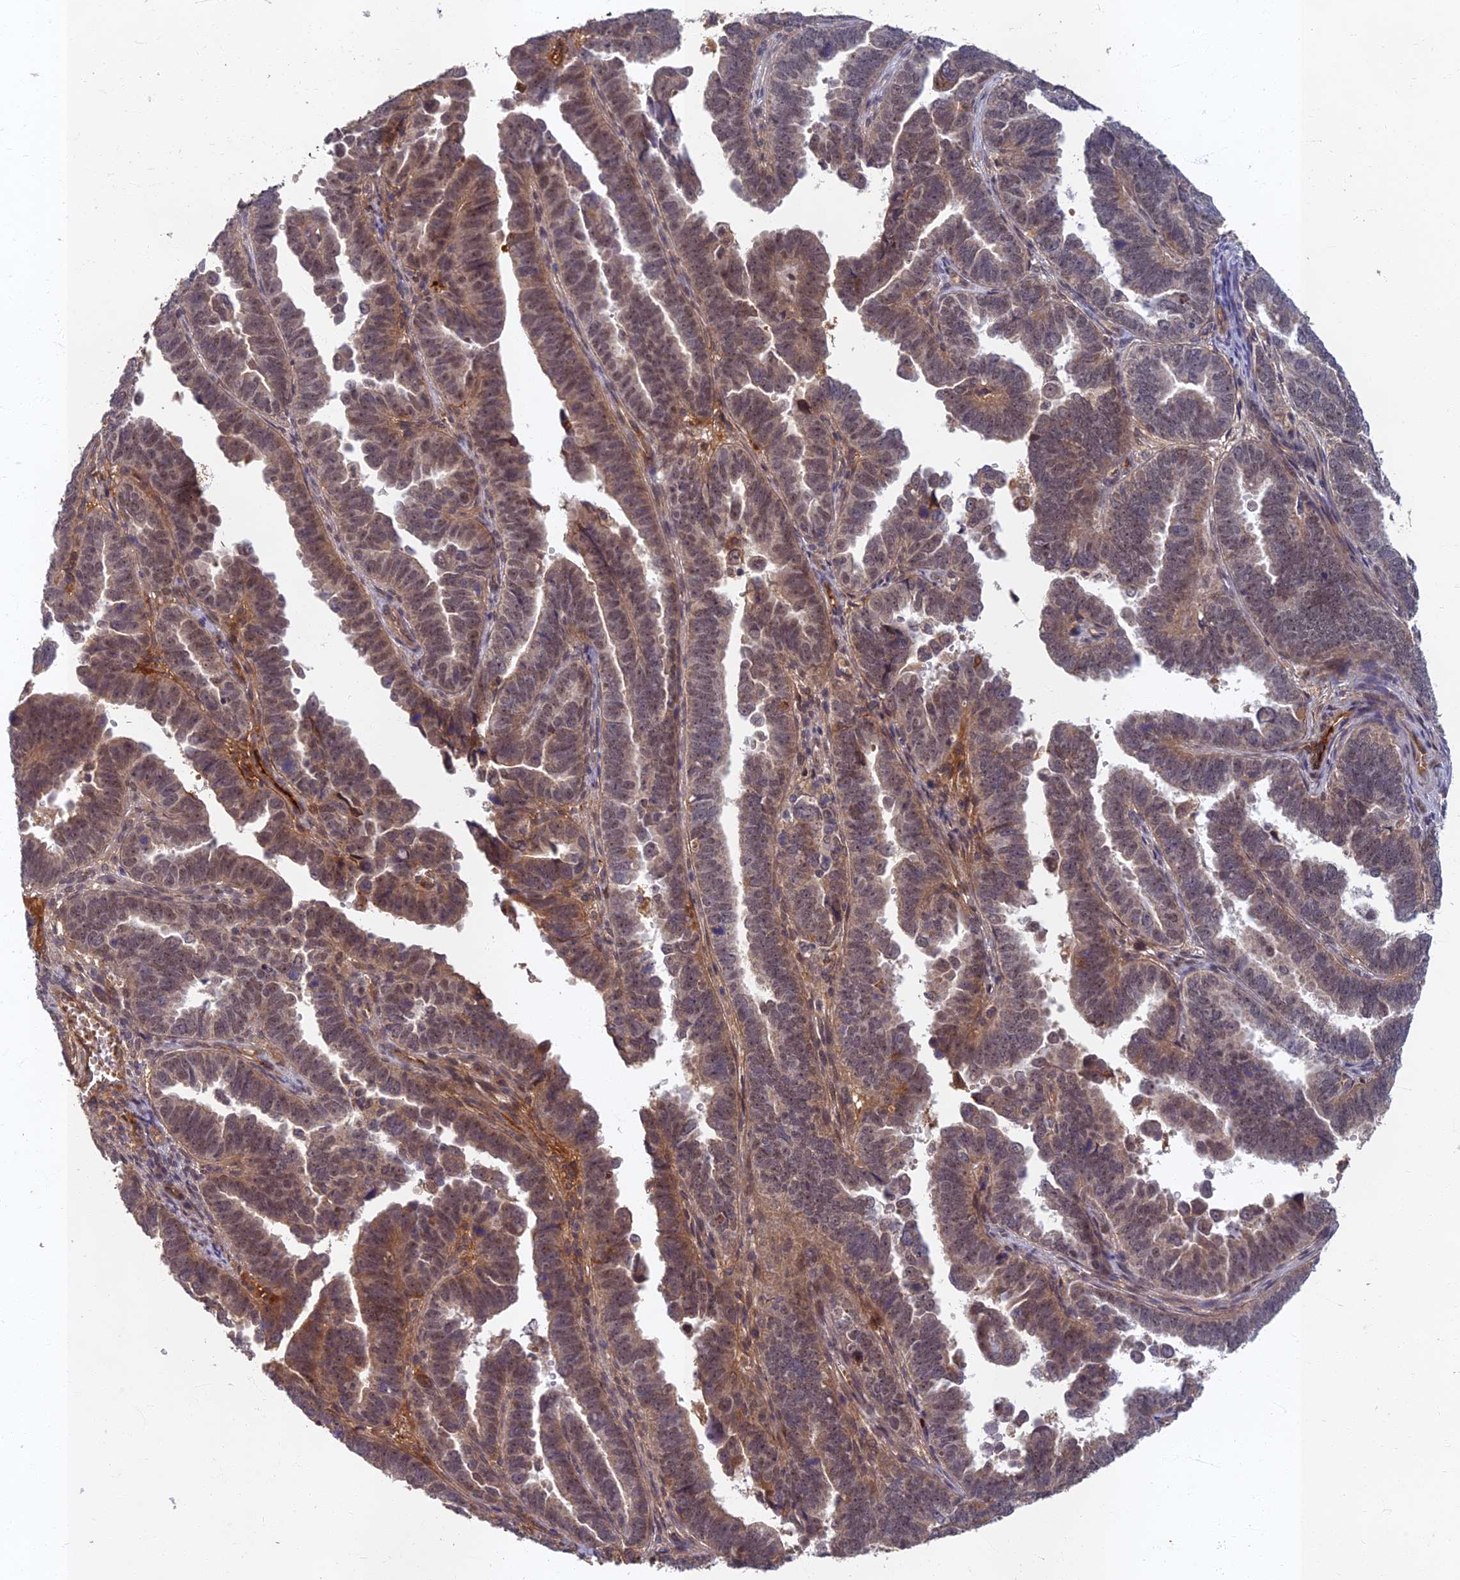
{"staining": {"intensity": "weak", "quantity": "25%-75%", "location": "cytoplasmic/membranous"}, "tissue": "endometrial cancer", "cell_type": "Tumor cells", "image_type": "cancer", "snomed": [{"axis": "morphology", "description": "Adenocarcinoma, NOS"}, {"axis": "topography", "description": "Endometrium"}], "caption": "This is an image of immunohistochemistry (IHC) staining of endometrial cancer (adenocarcinoma), which shows weak positivity in the cytoplasmic/membranous of tumor cells.", "gene": "EARS2", "patient": {"sex": "female", "age": 75}}